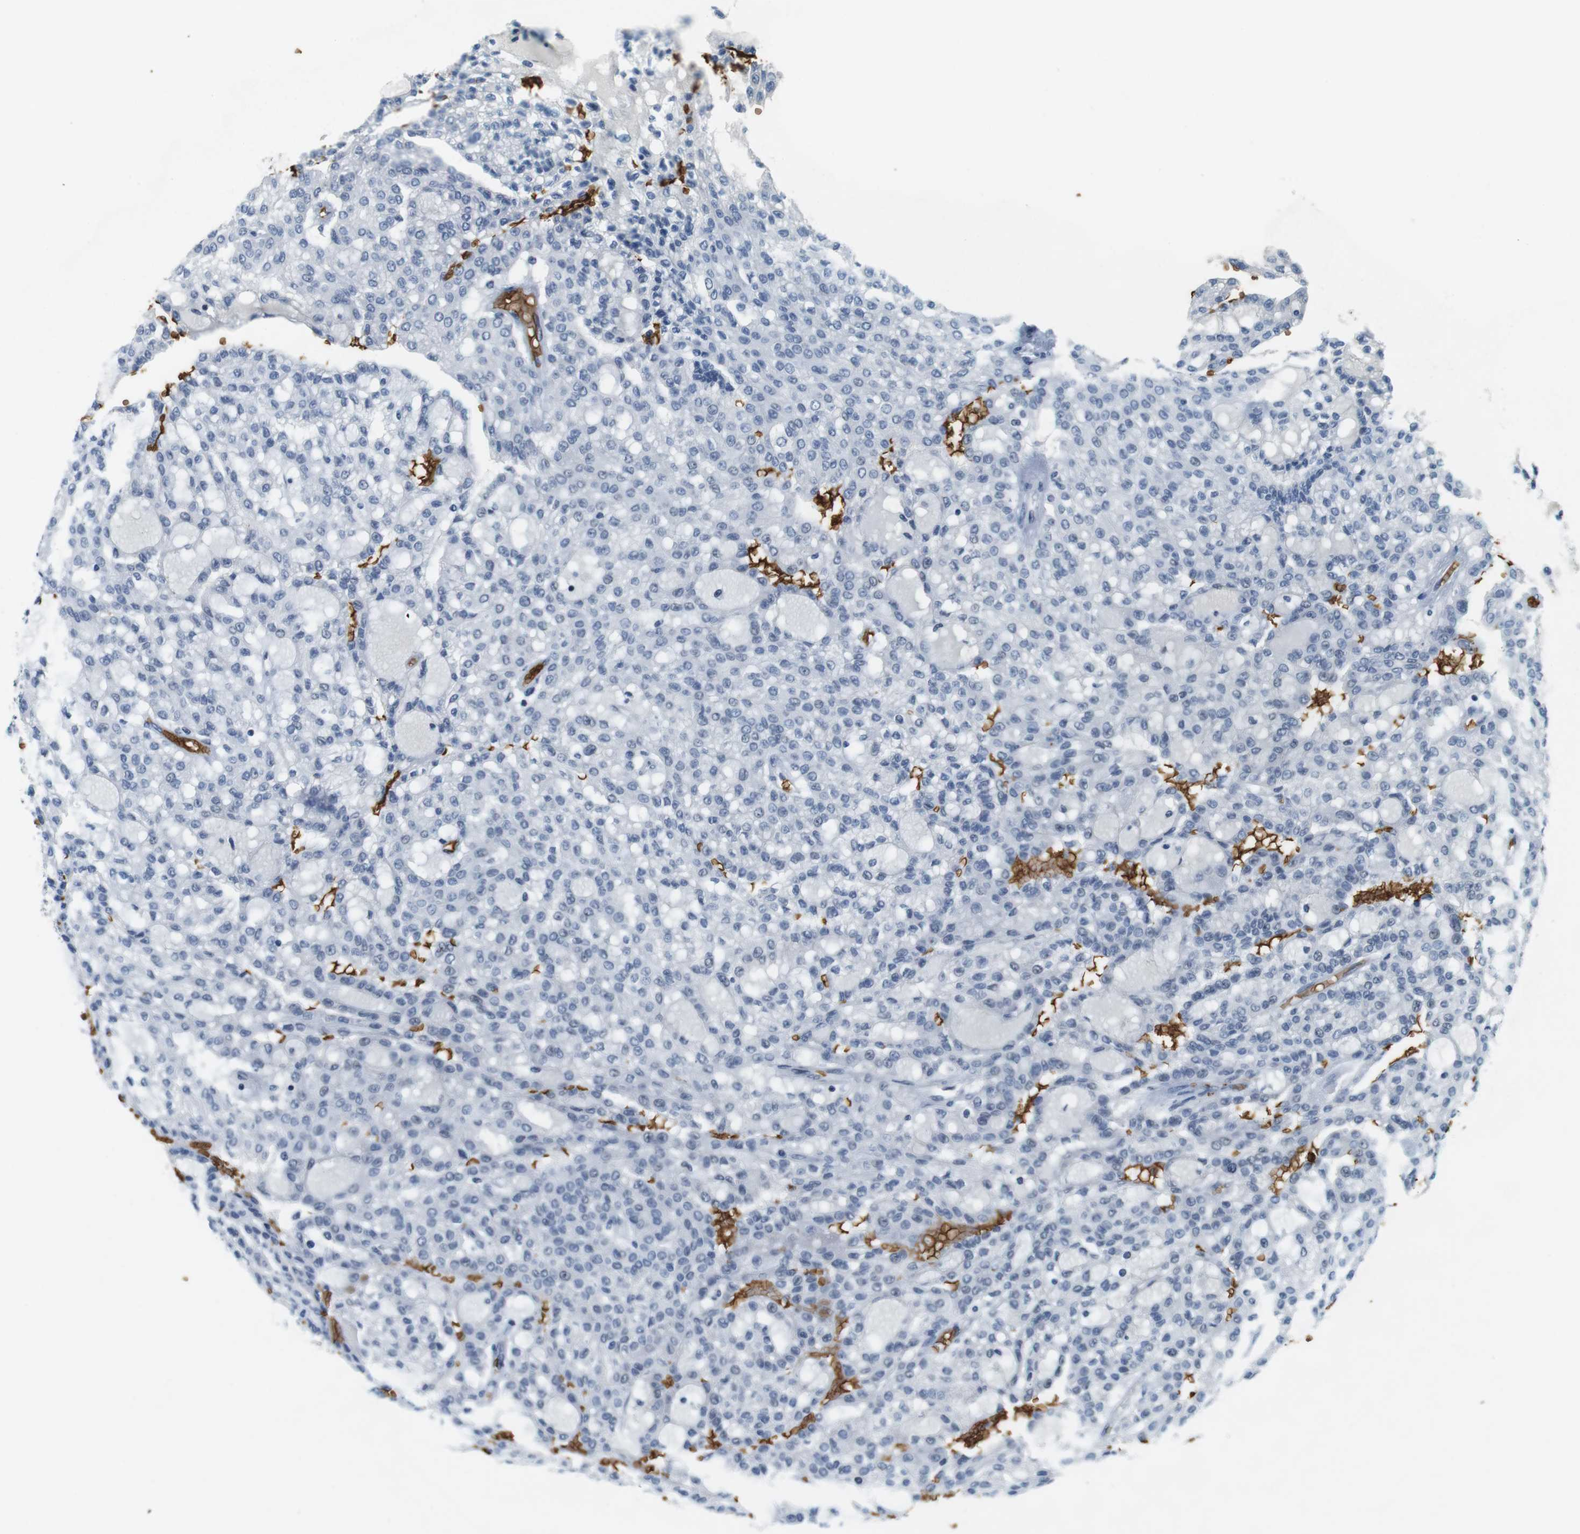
{"staining": {"intensity": "negative", "quantity": "none", "location": "none"}, "tissue": "renal cancer", "cell_type": "Tumor cells", "image_type": "cancer", "snomed": [{"axis": "morphology", "description": "Adenocarcinoma, NOS"}, {"axis": "topography", "description": "Kidney"}], "caption": "Immunohistochemistry of human renal cancer exhibits no expression in tumor cells.", "gene": "SLC4A1", "patient": {"sex": "male", "age": 63}}